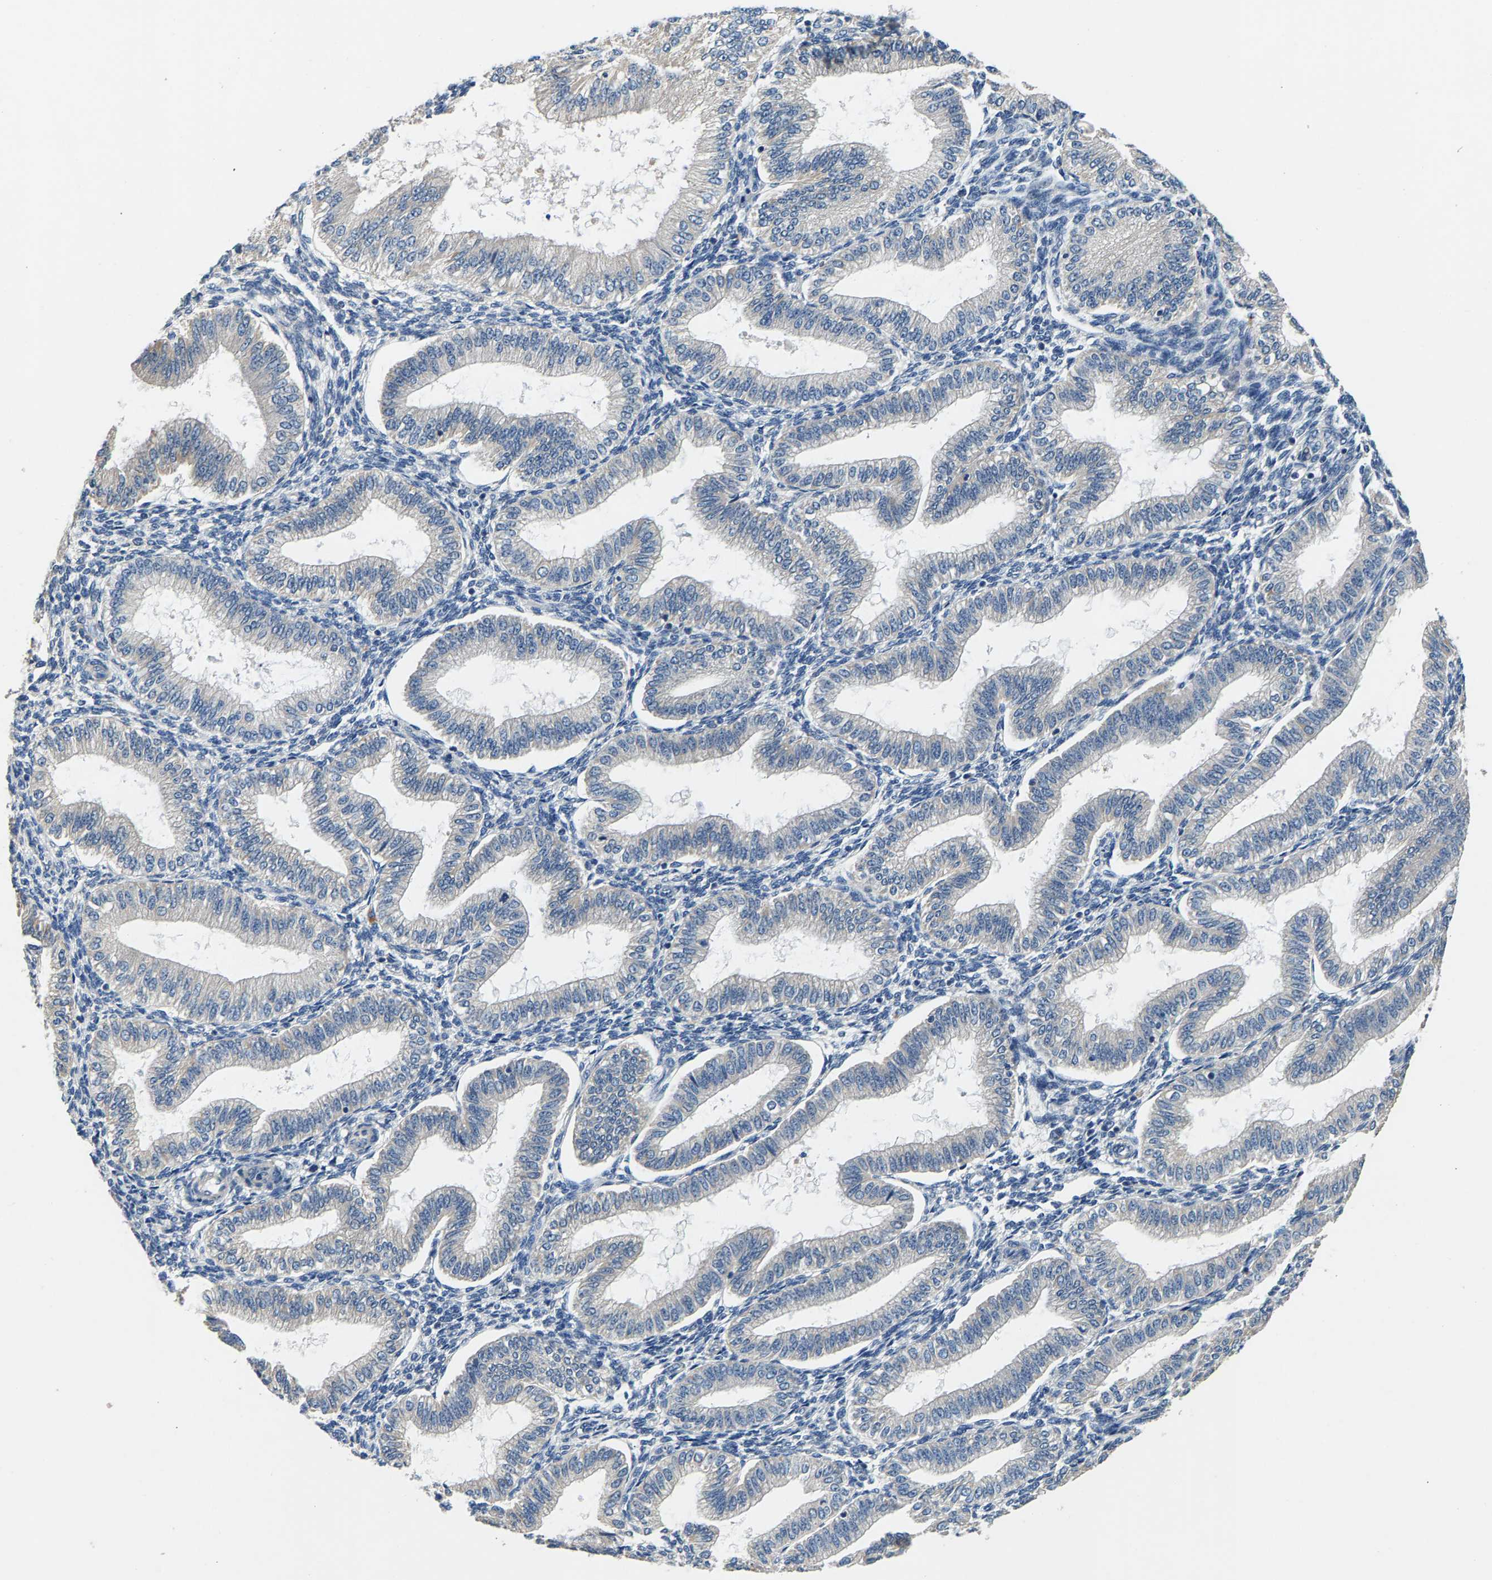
{"staining": {"intensity": "weak", "quantity": "<25%", "location": "cytoplasmic/membranous"}, "tissue": "endometrium", "cell_type": "Cells in endometrial stroma", "image_type": "normal", "snomed": [{"axis": "morphology", "description": "Normal tissue, NOS"}, {"axis": "topography", "description": "Endometrium"}], "caption": "IHC photomicrograph of normal human endometrium stained for a protein (brown), which shows no positivity in cells in endometrial stroma. (DAB immunohistochemistry with hematoxylin counter stain).", "gene": "NT5C", "patient": {"sex": "female", "age": 39}}